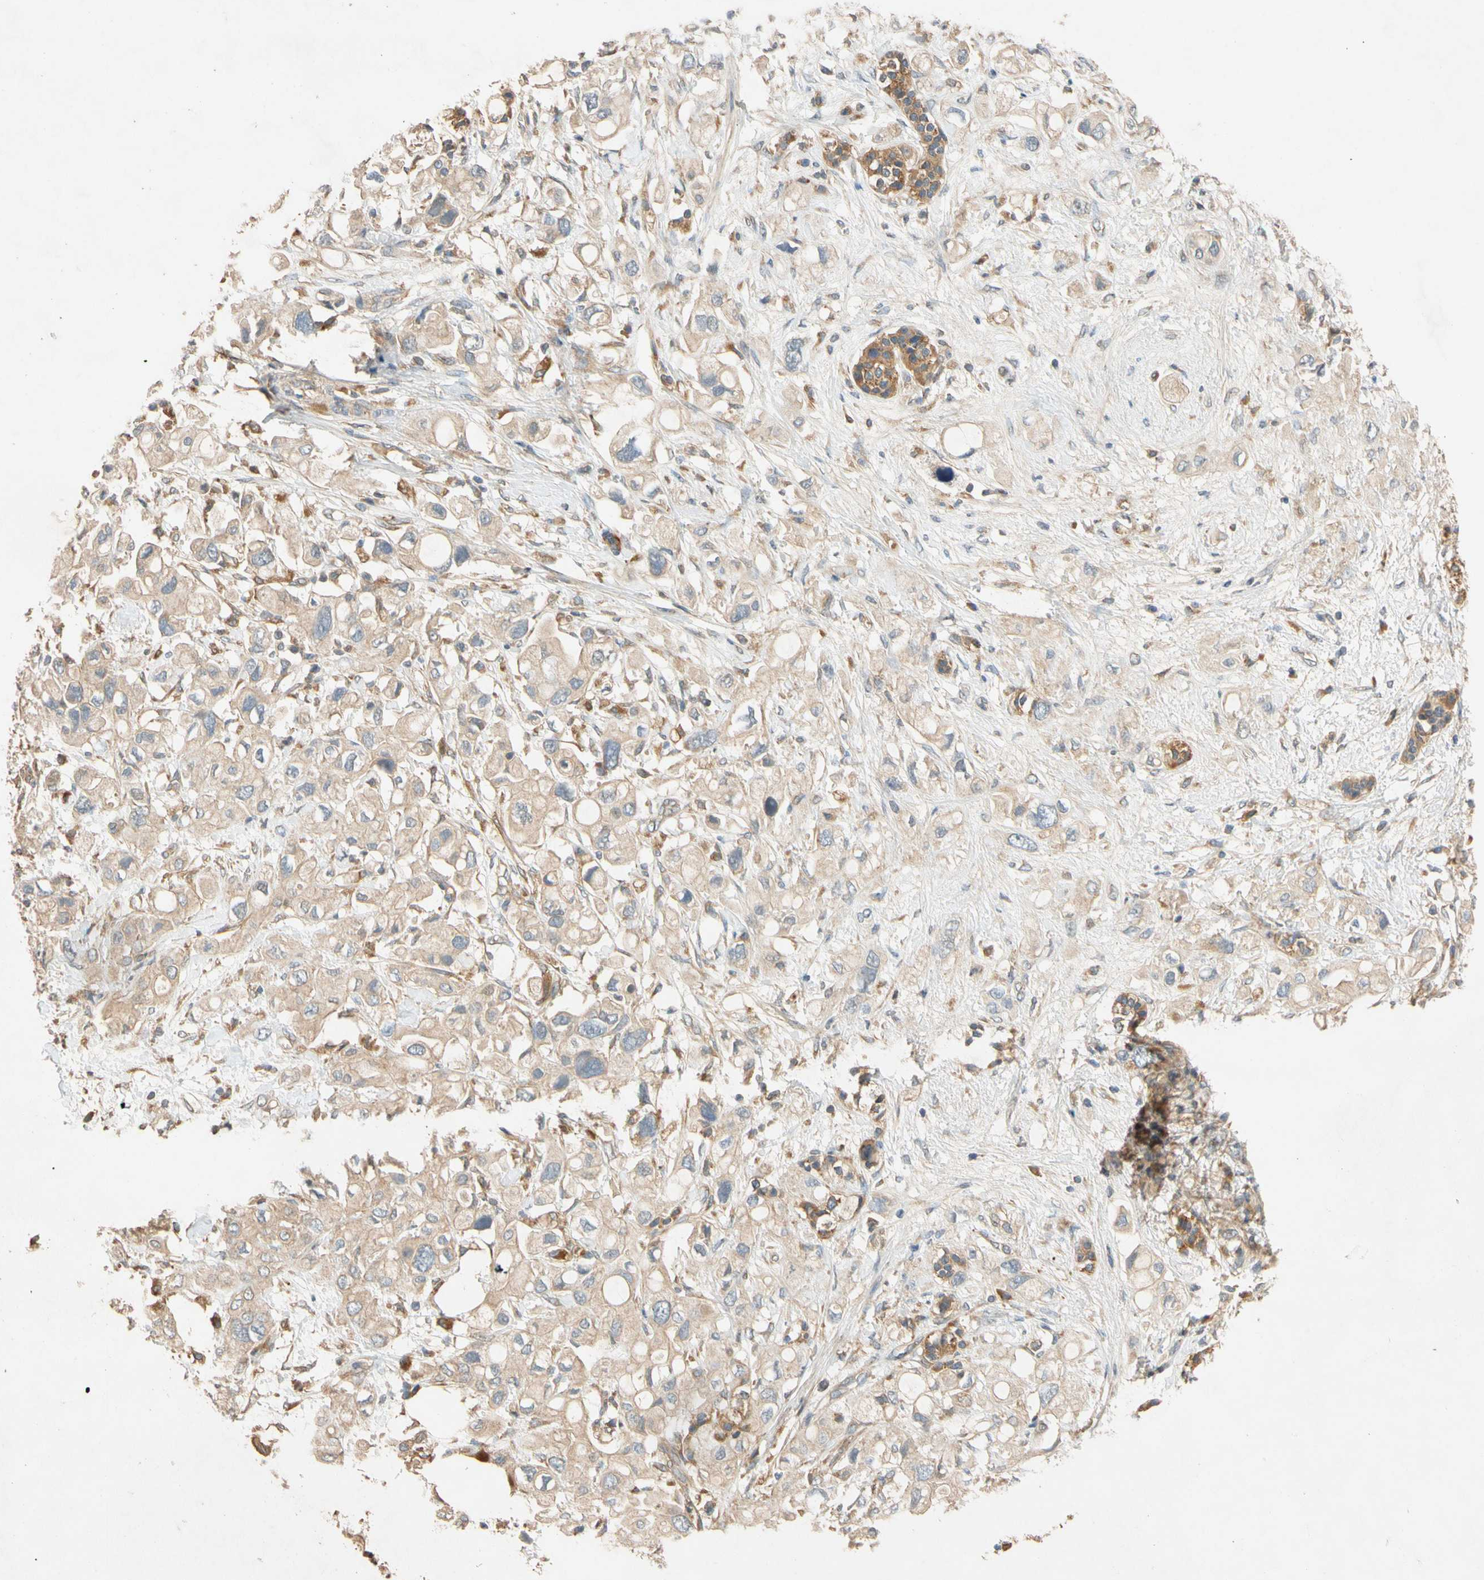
{"staining": {"intensity": "weak", "quantity": "<25%", "location": "cytoplasmic/membranous"}, "tissue": "pancreatic cancer", "cell_type": "Tumor cells", "image_type": "cancer", "snomed": [{"axis": "morphology", "description": "Adenocarcinoma, NOS"}, {"axis": "topography", "description": "Pancreas"}], "caption": "Micrograph shows no significant protein staining in tumor cells of pancreatic cancer (adenocarcinoma).", "gene": "USP46", "patient": {"sex": "female", "age": 56}}